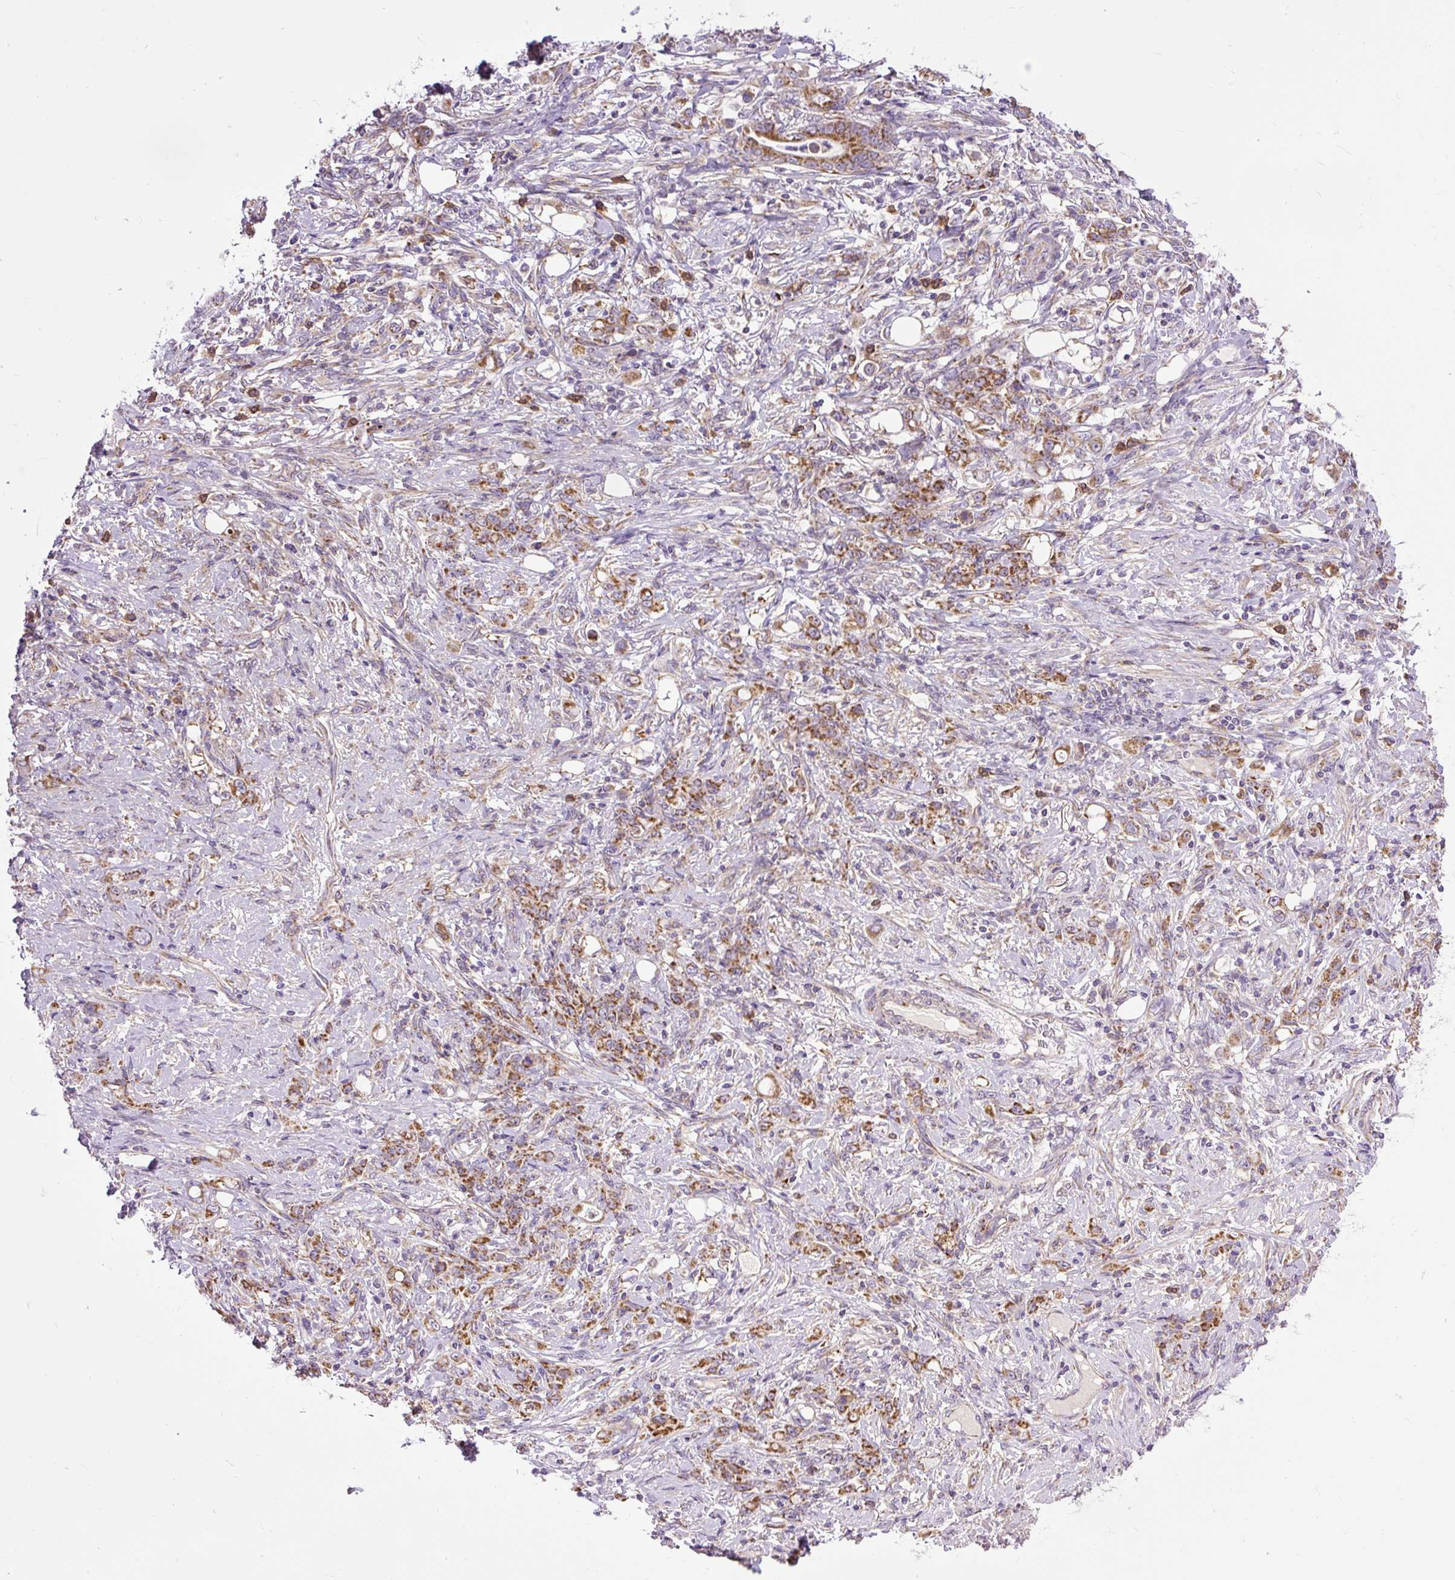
{"staining": {"intensity": "moderate", "quantity": ">75%", "location": "cytoplasmic/membranous"}, "tissue": "stomach cancer", "cell_type": "Tumor cells", "image_type": "cancer", "snomed": [{"axis": "morphology", "description": "Adenocarcinoma, NOS"}, {"axis": "topography", "description": "Stomach"}], "caption": "Tumor cells show medium levels of moderate cytoplasmic/membranous expression in about >75% of cells in human stomach cancer.", "gene": "TM2D3", "patient": {"sex": "female", "age": 79}}